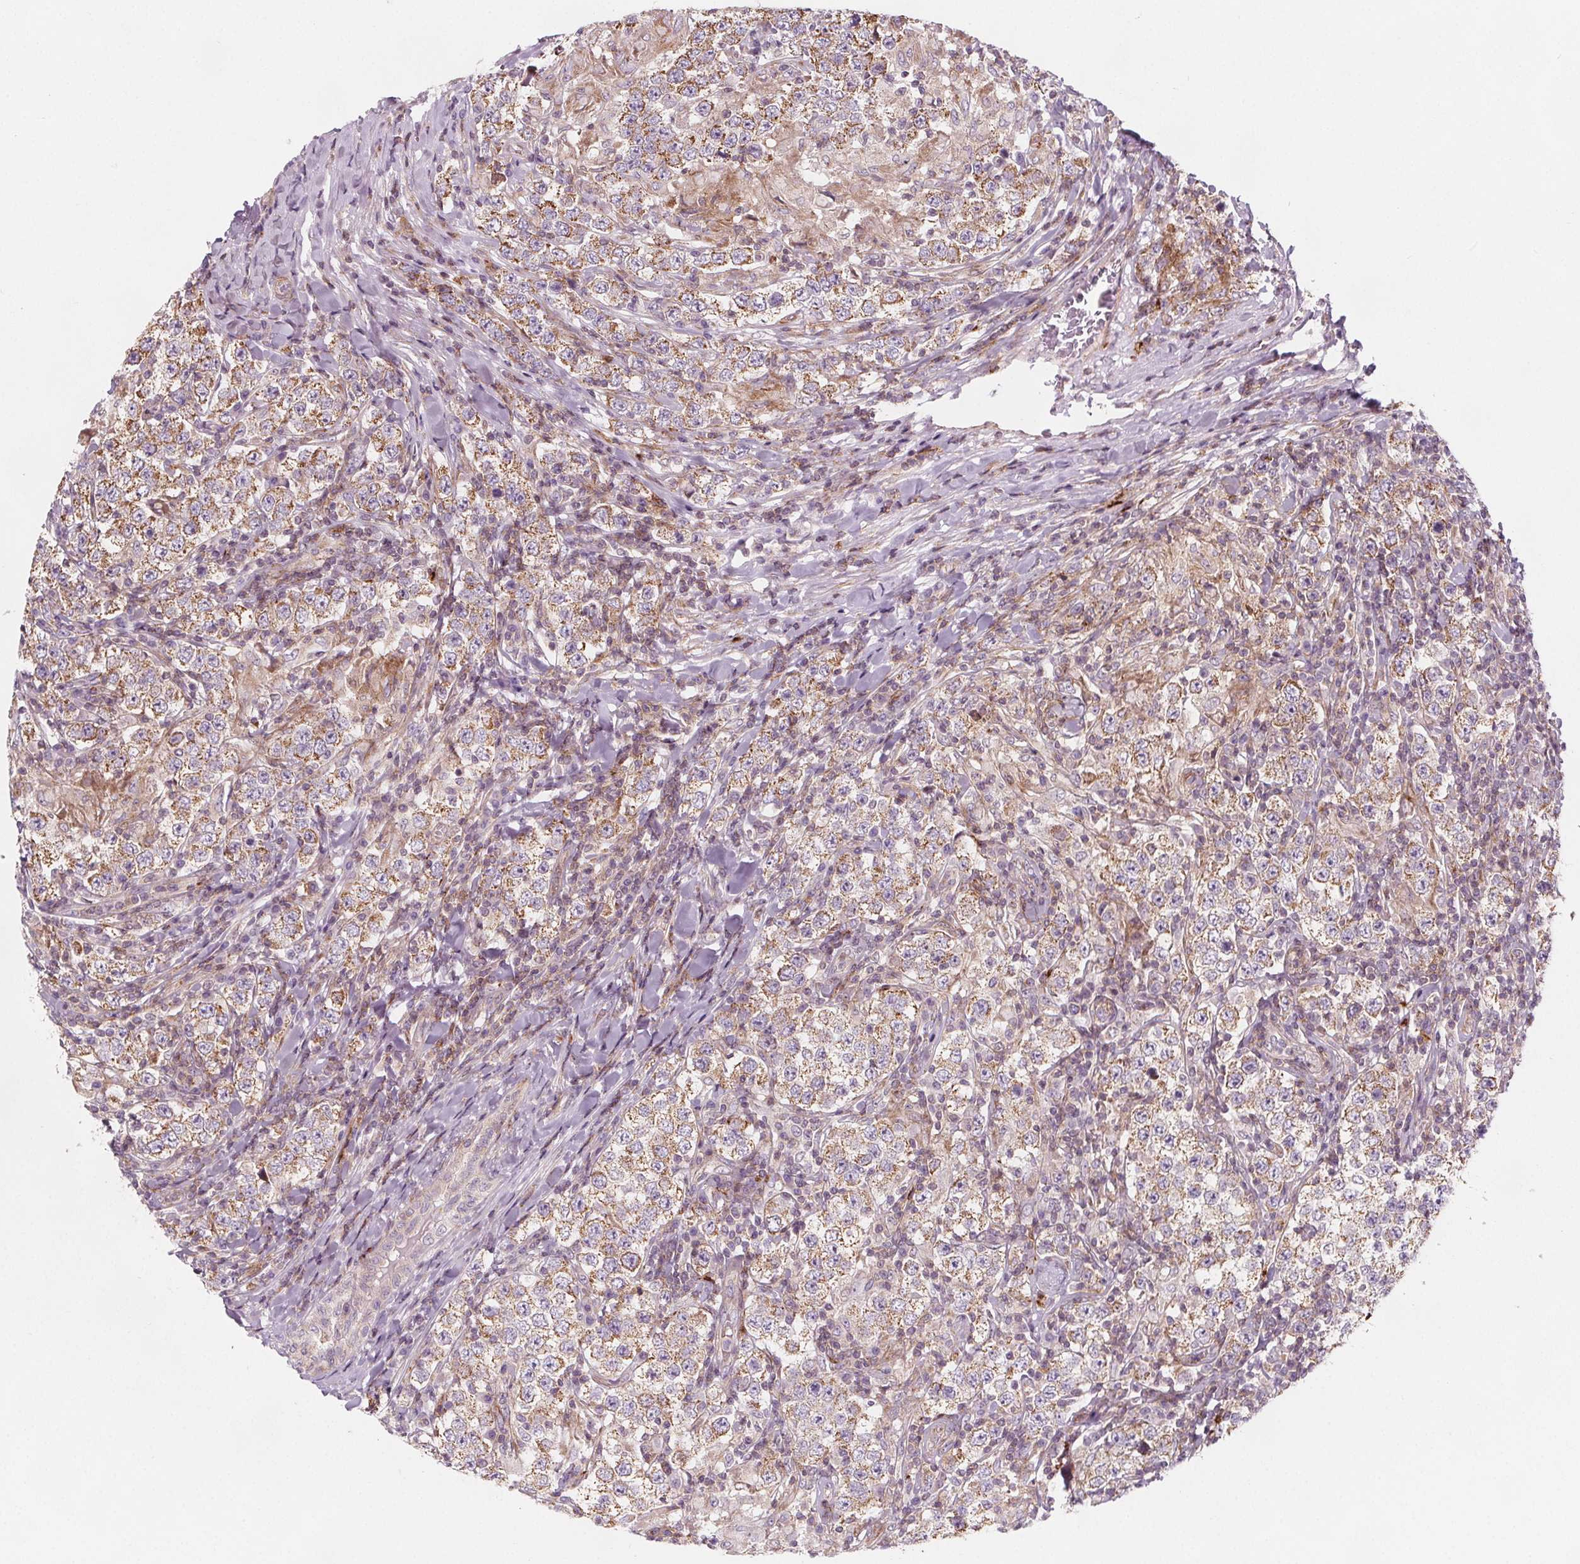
{"staining": {"intensity": "weak", "quantity": ">75%", "location": "cytoplasmic/membranous"}, "tissue": "testis cancer", "cell_type": "Tumor cells", "image_type": "cancer", "snomed": [{"axis": "morphology", "description": "Seminoma, NOS"}, {"axis": "morphology", "description": "Carcinoma, Embryonal, NOS"}, {"axis": "topography", "description": "Testis"}], "caption": "Testis embryonal carcinoma stained with a brown dye shows weak cytoplasmic/membranous positive positivity in about >75% of tumor cells.", "gene": "ADAM33", "patient": {"sex": "male", "age": 41}}